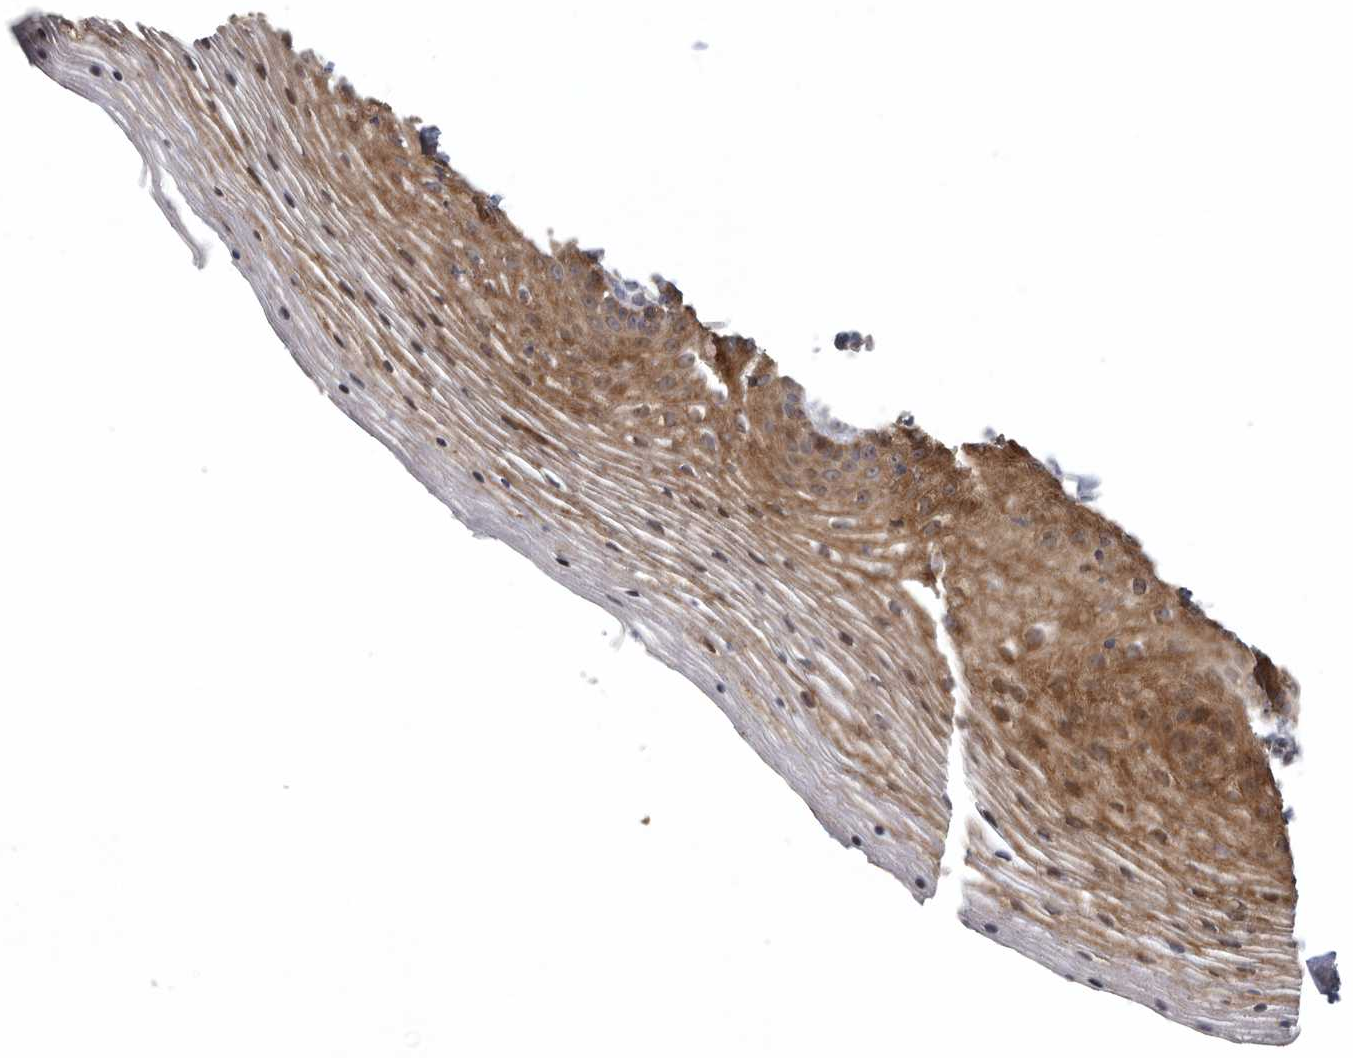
{"staining": {"intensity": "moderate", "quantity": ">75%", "location": "cytoplasmic/membranous"}, "tissue": "vagina", "cell_type": "Squamous epithelial cells", "image_type": "normal", "snomed": [{"axis": "morphology", "description": "Normal tissue, NOS"}, {"axis": "topography", "description": "Vagina"}], "caption": "Human vagina stained for a protein (brown) shows moderate cytoplasmic/membranous positive expression in approximately >75% of squamous epithelial cells.", "gene": "KIF2B", "patient": {"sex": "female", "age": 32}}